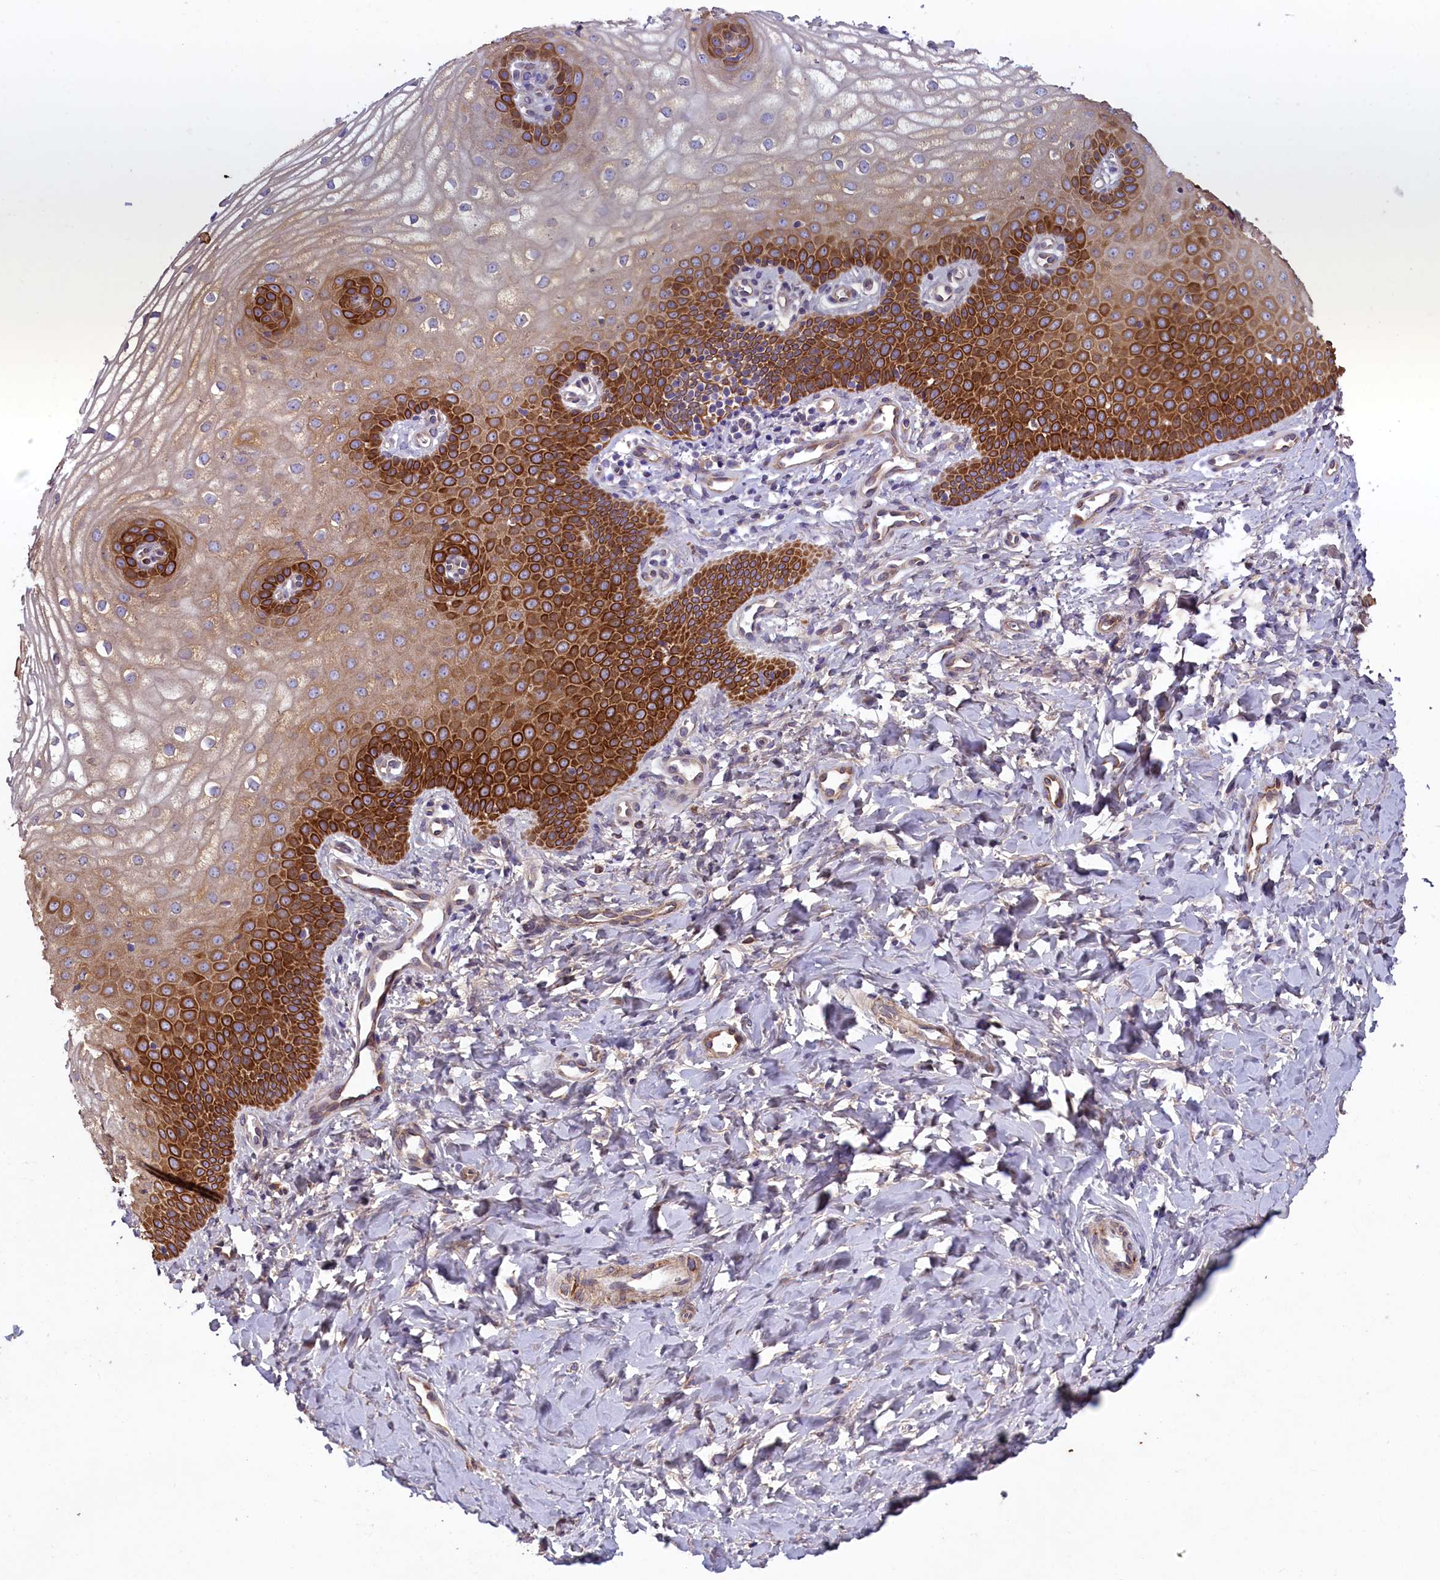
{"staining": {"intensity": "strong", "quantity": "25%-75%", "location": "cytoplasmic/membranous"}, "tissue": "vagina", "cell_type": "Squamous epithelial cells", "image_type": "normal", "snomed": [{"axis": "morphology", "description": "Normal tissue, NOS"}, {"axis": "topography", "description": "Vagina"}], "caption": "Immunohistochemical staining of normal human vagina demonstrates strong cytoplasmic/membranous protein staining in approximately 25%-75% of squamous epithelial cells. The protein is shown in brown color, while the nuclei are stained blue.", "gene": "ACAD8", "patient": {"sex": "female", "age": 68}}